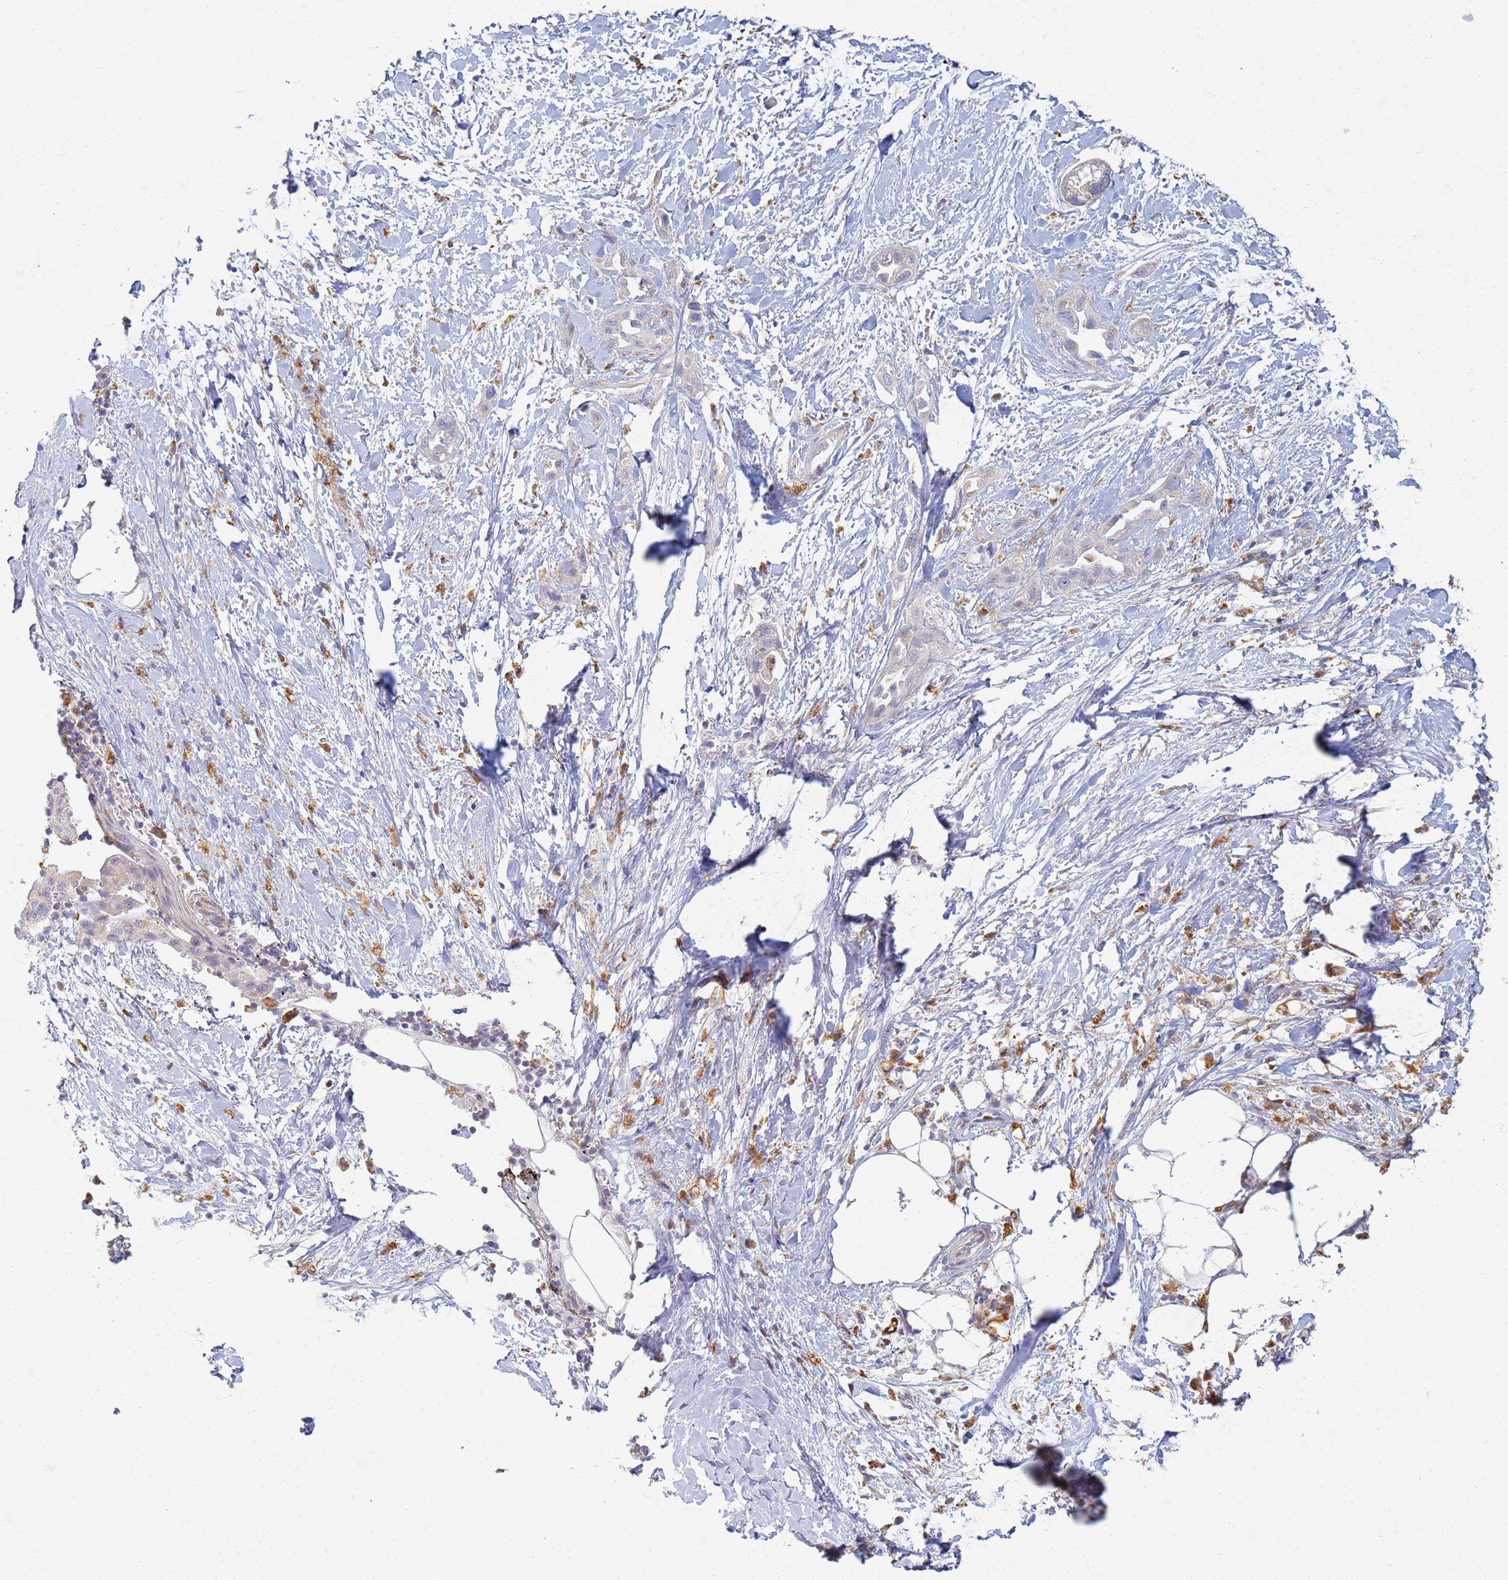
{"staining": {"intensity": "weak", "quantity": "<25%", "location": "cytoplasmic/membranous"}, "tissue": "pancreatic cancer", "cell_type": "Tumor cells", "image_type": "cancer", "snomed": [{"axis": "morphology", "description": "Adenocarcinoma, NOS"}, {"axis": "topography", "description": "Pancreas"}], "caption": "The immunohistochemistry image has no significant expression in tumor cells of pancreatic cancer (adenocarcinoma) tissue.", "gene": "ATP6V1E1", "patient": {"sex": "male", "age": 44}}